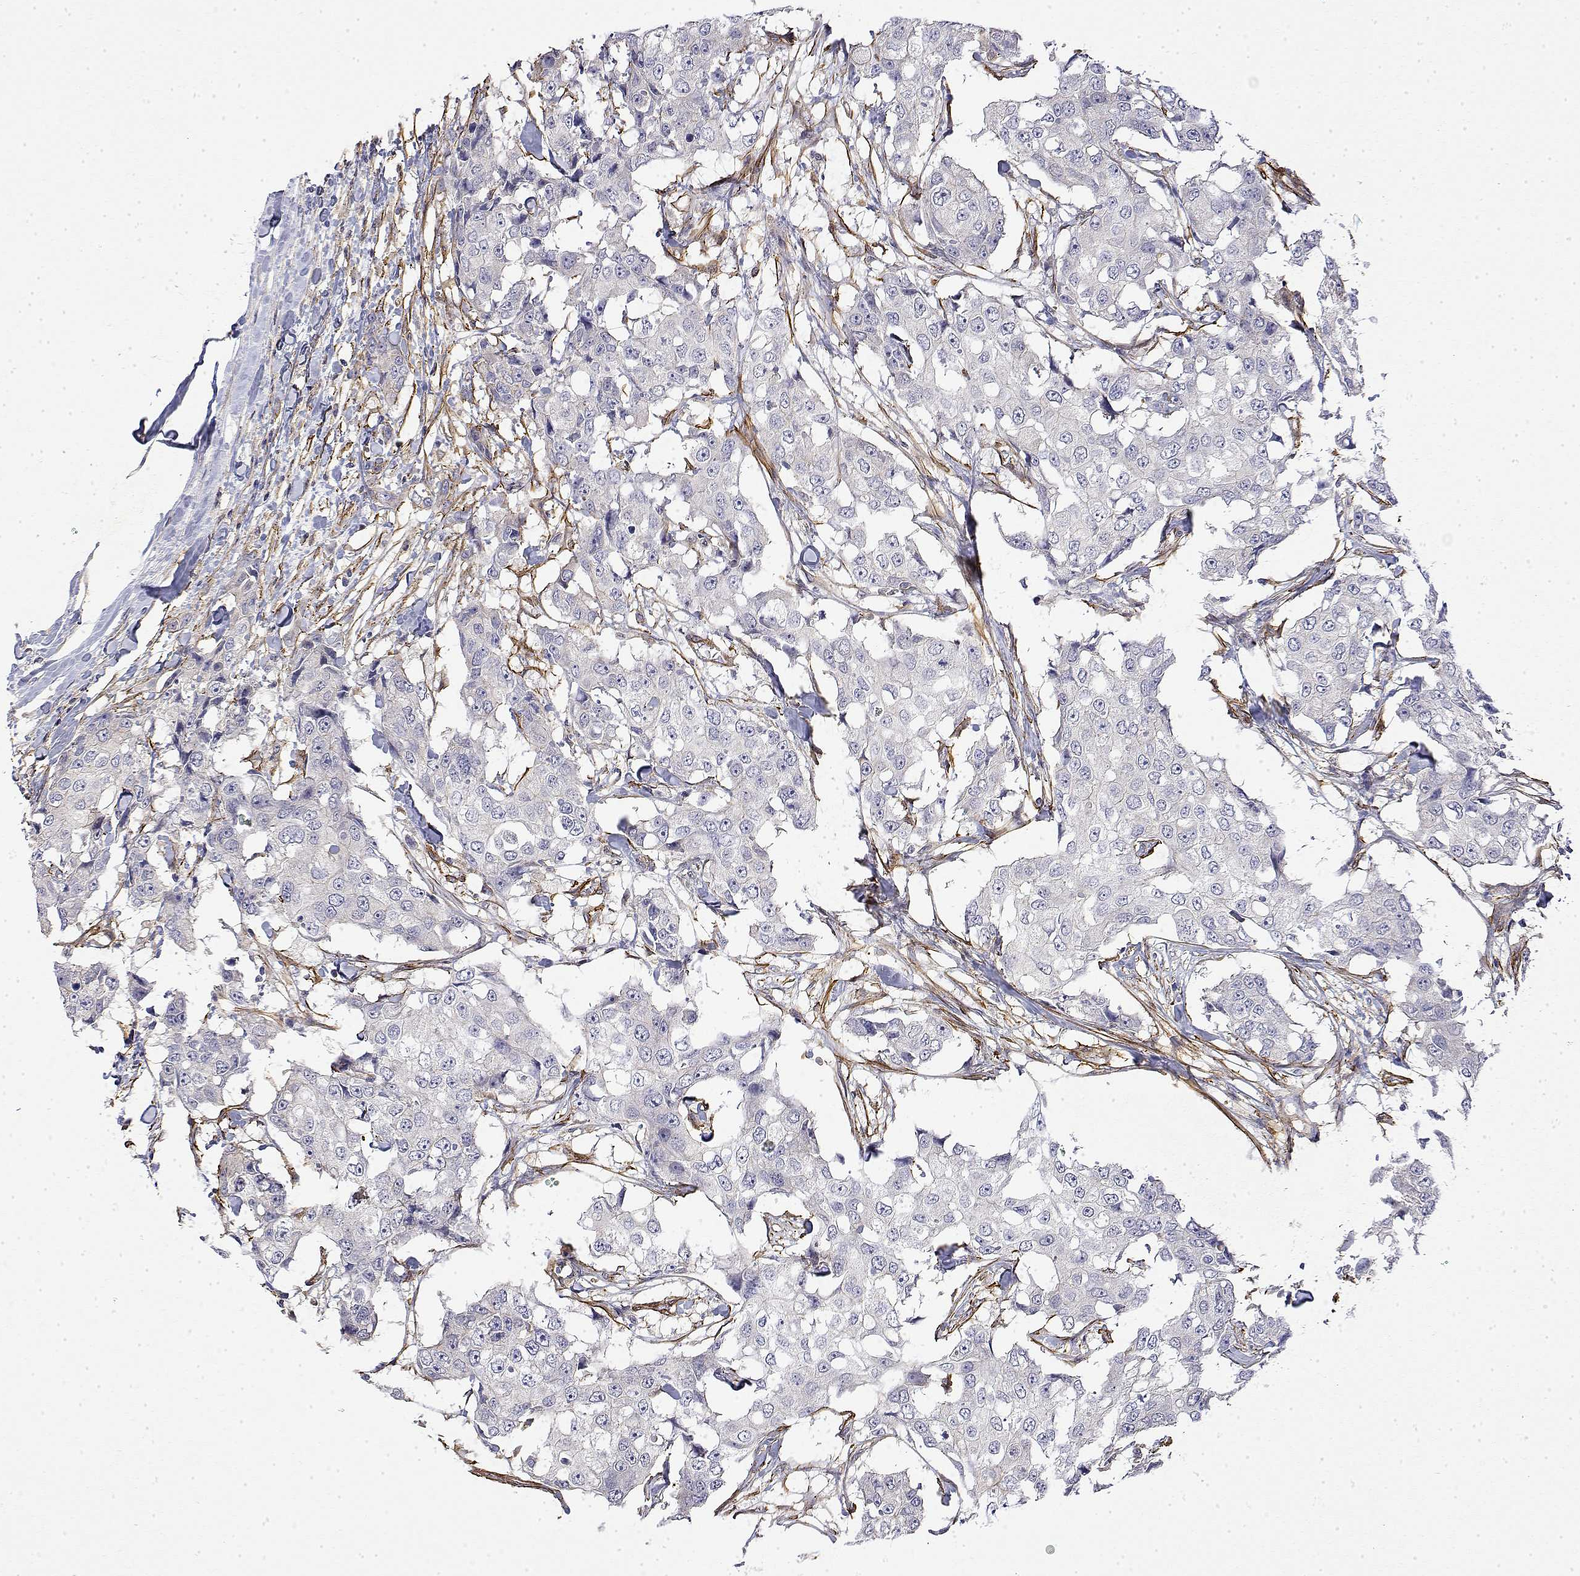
{"staining": {"intensity": "moderate", "quantity": "25%-75%", "location": "cytoplasmic/membranous"}, "tissue": "breast cancer", "cell_type": "Tumor cells", "image_type": "cancer", "snomed": [{"axis": "morphology", "description": "Duct carcinoma"}, {"axis": "topography", "description": "Breast"}], "caption": "Protein staining of breast intraductal carcinoma tissue demonstrates moderate cytoplasmic/membranous positivity in approximately 25%-75% of tumor cells.", "gene": "SOWAHD", "patient": {"sex": "female", "age": 27}}